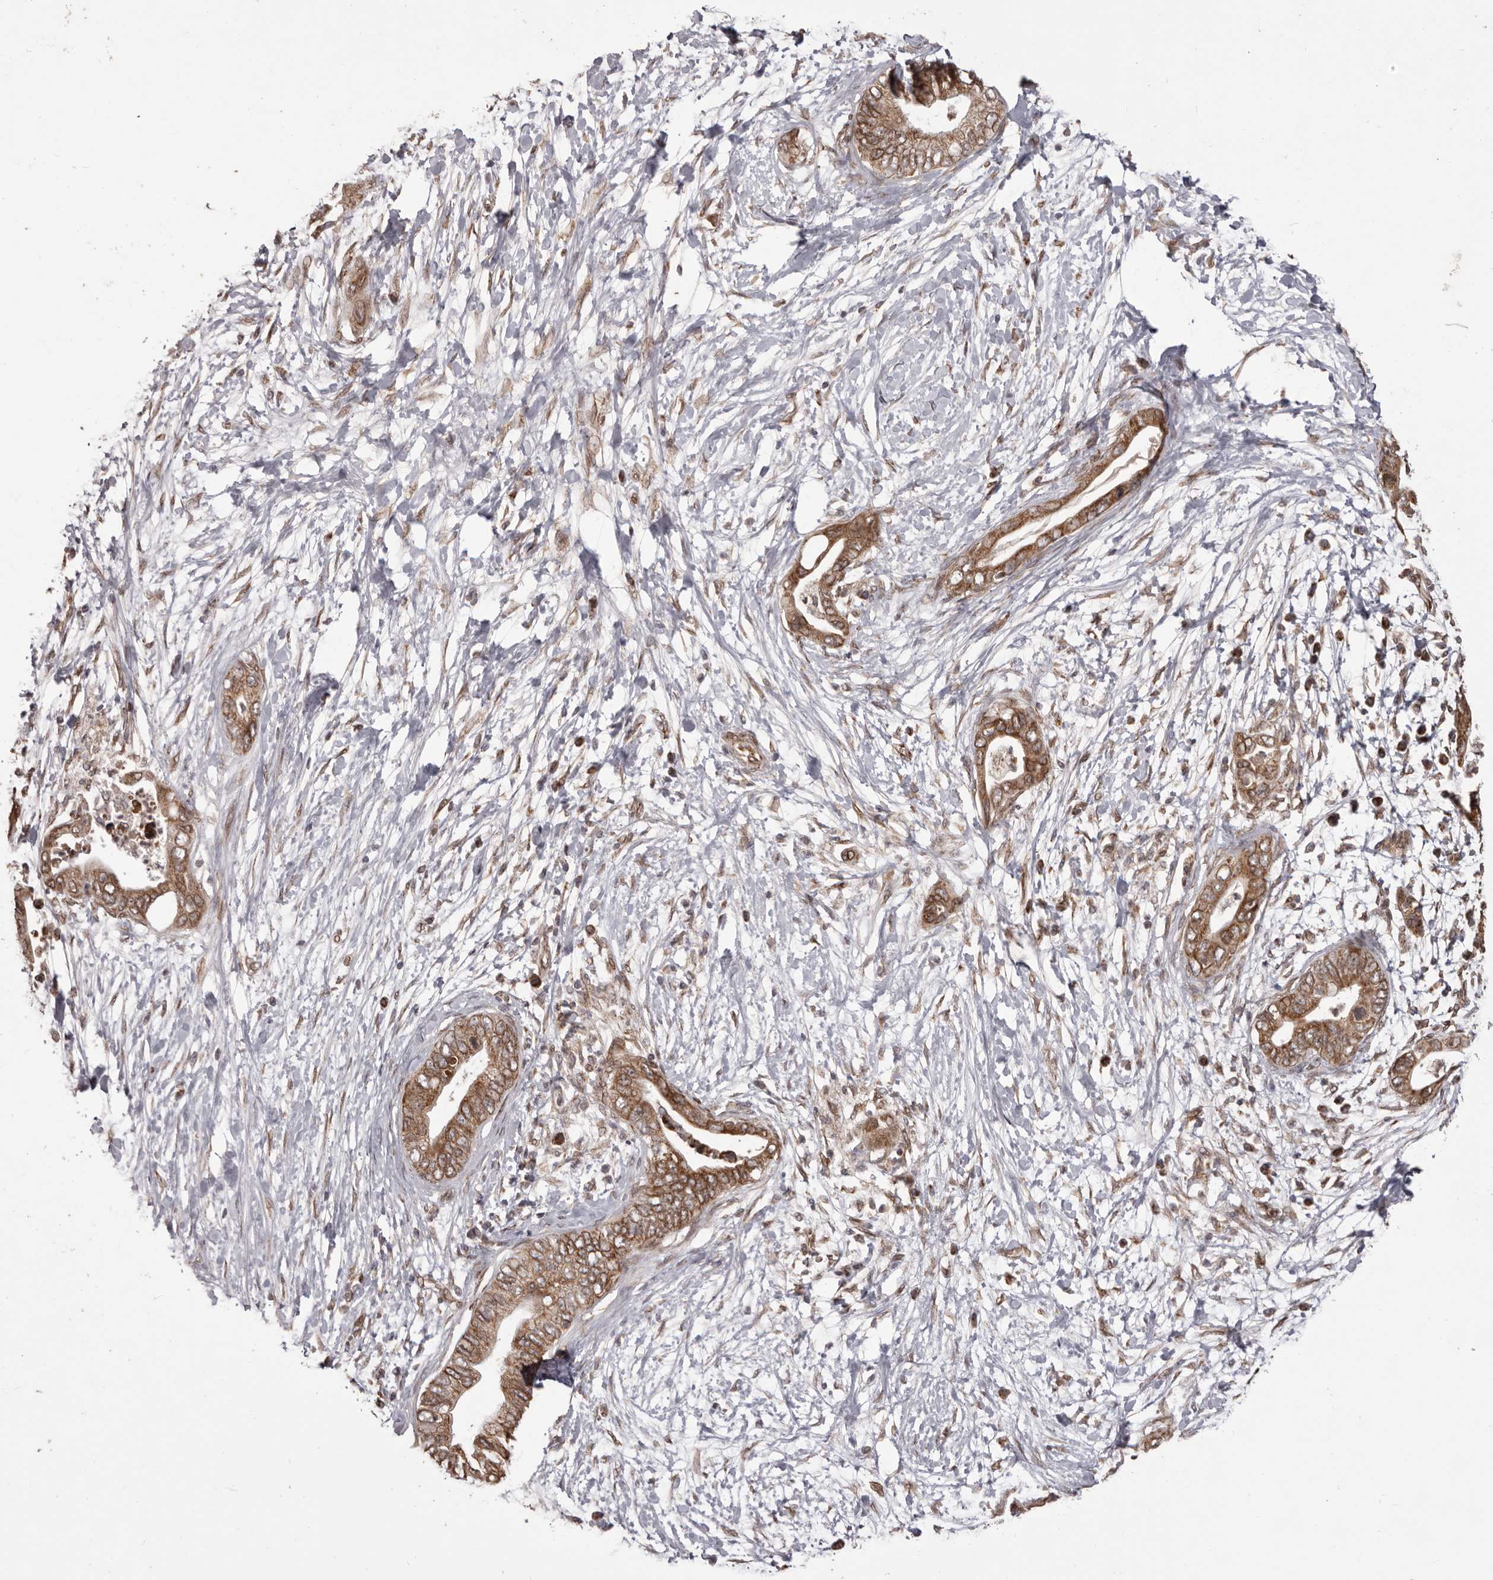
{"staining": {"intensity": "moderate", "quantity": ">75%", "location": "cytoplasmic/membranous"}, "tissue": "pancreatic cancer", "cell_type": "Tumor cells", "image_type": "cancer", "snomed": [{"axis": "morphology", "description": "Adenocarcinoma, NOS"}, {"axis": "topography", "description": "Pancreas"}], "caption": "Pancreatic cancer tissue demonstrates moderate cytoplasmic/membranous expression in approximately >75% of tumor cells", "gene": "CHRM2", "patient": {"sex": "male", "age": 75}}